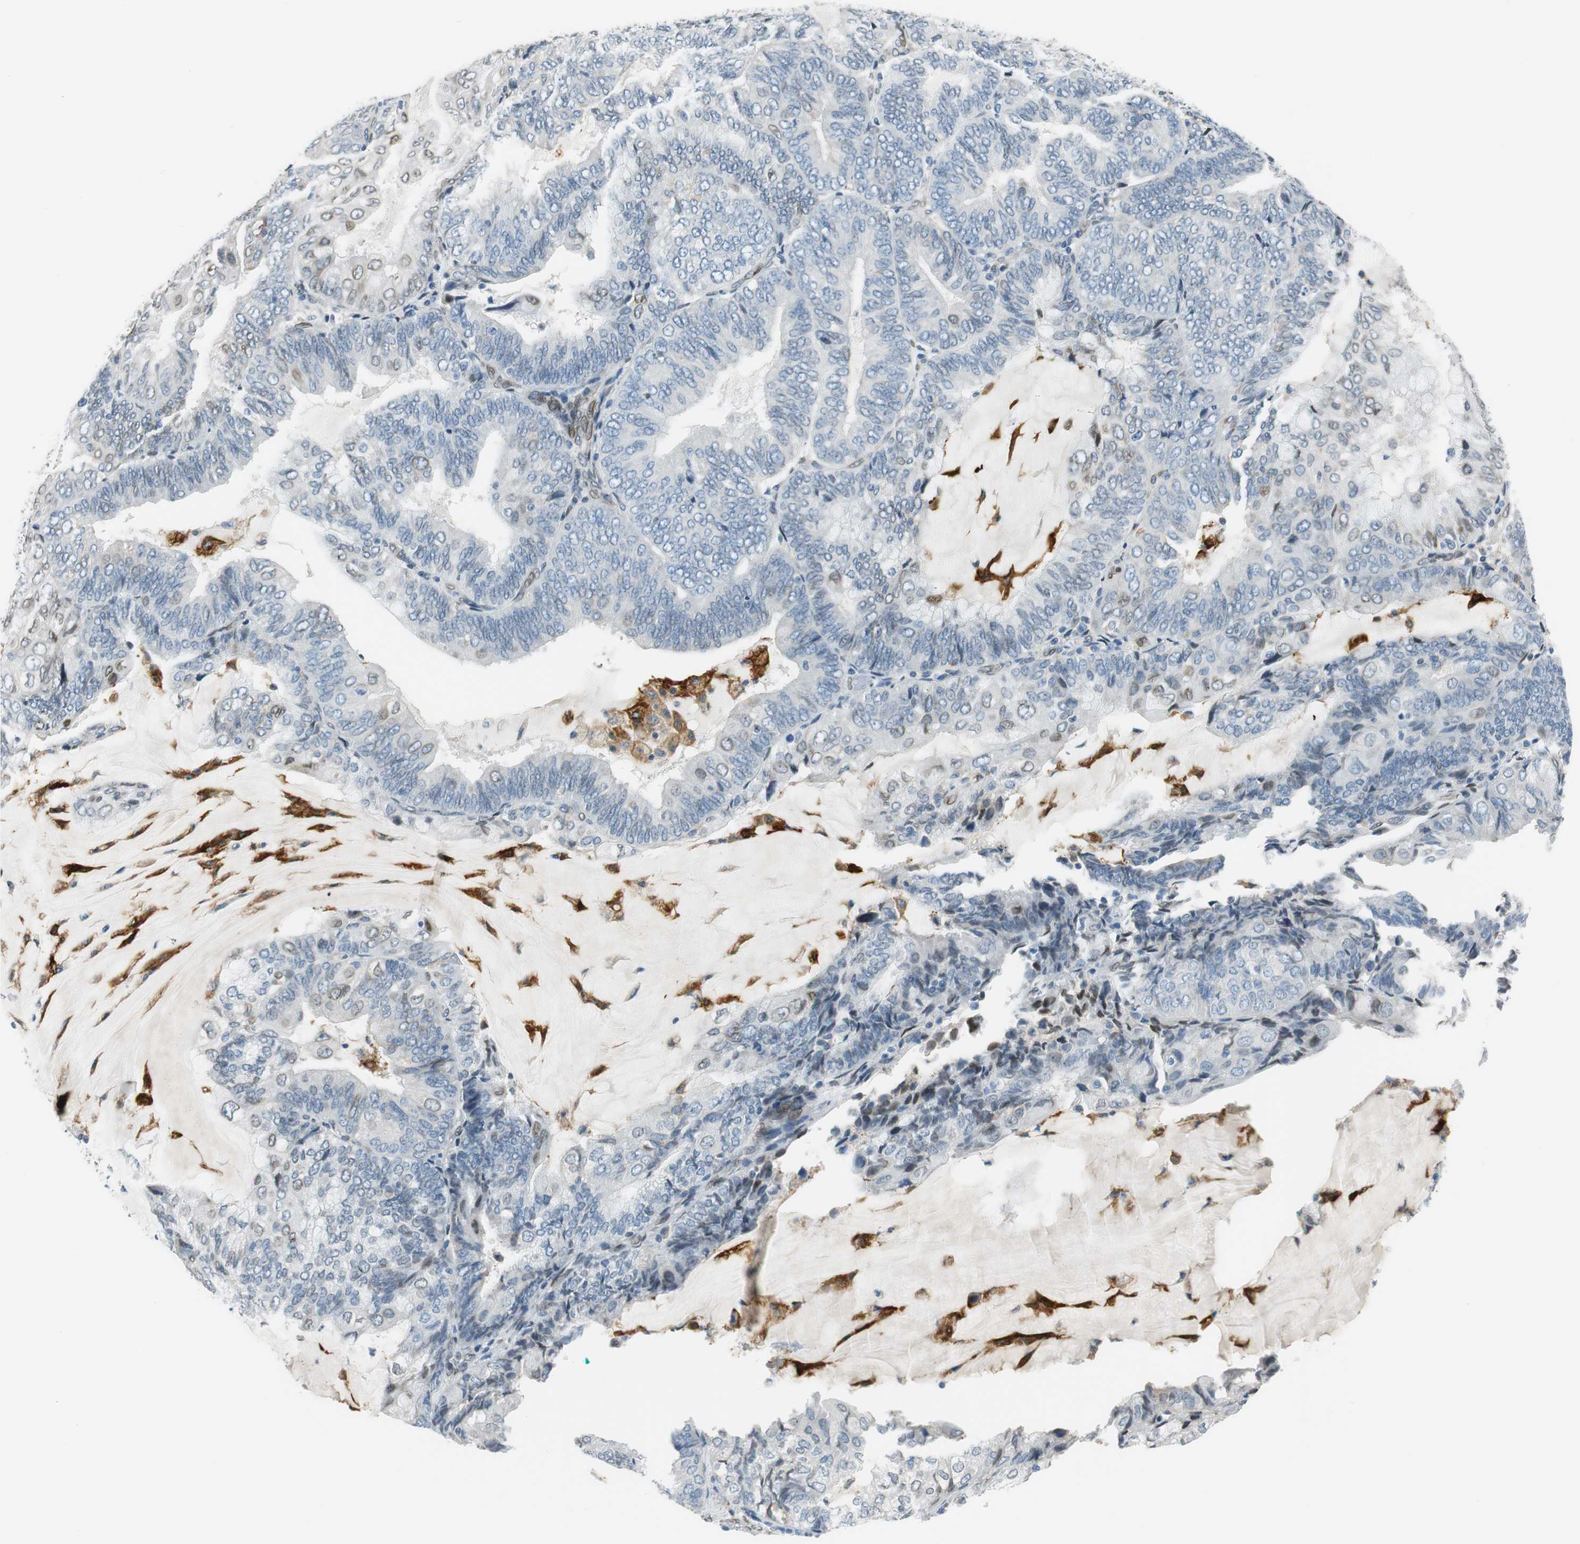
{"staining": {"intensity": "negative", "quantity": "none", "location": "none"}, "tissue": "endometrial cancer", "cell_type": "Tumor cells", "image_type": "cancer", "snomed": [{"axis": "morphology", "description": "Adenocarcinoma, NOS"}, {"axis": "topography", "description": "Endometrium"}], "caption": "Tumor cells show no significant staining in endometrial adenocarcinoma. The staining is performed using DAB brown chromogen with nuclei counter-stained in using hematoxylin.", "gene": "TMEM260", "patient": {"sex": "female", "age": 81}}